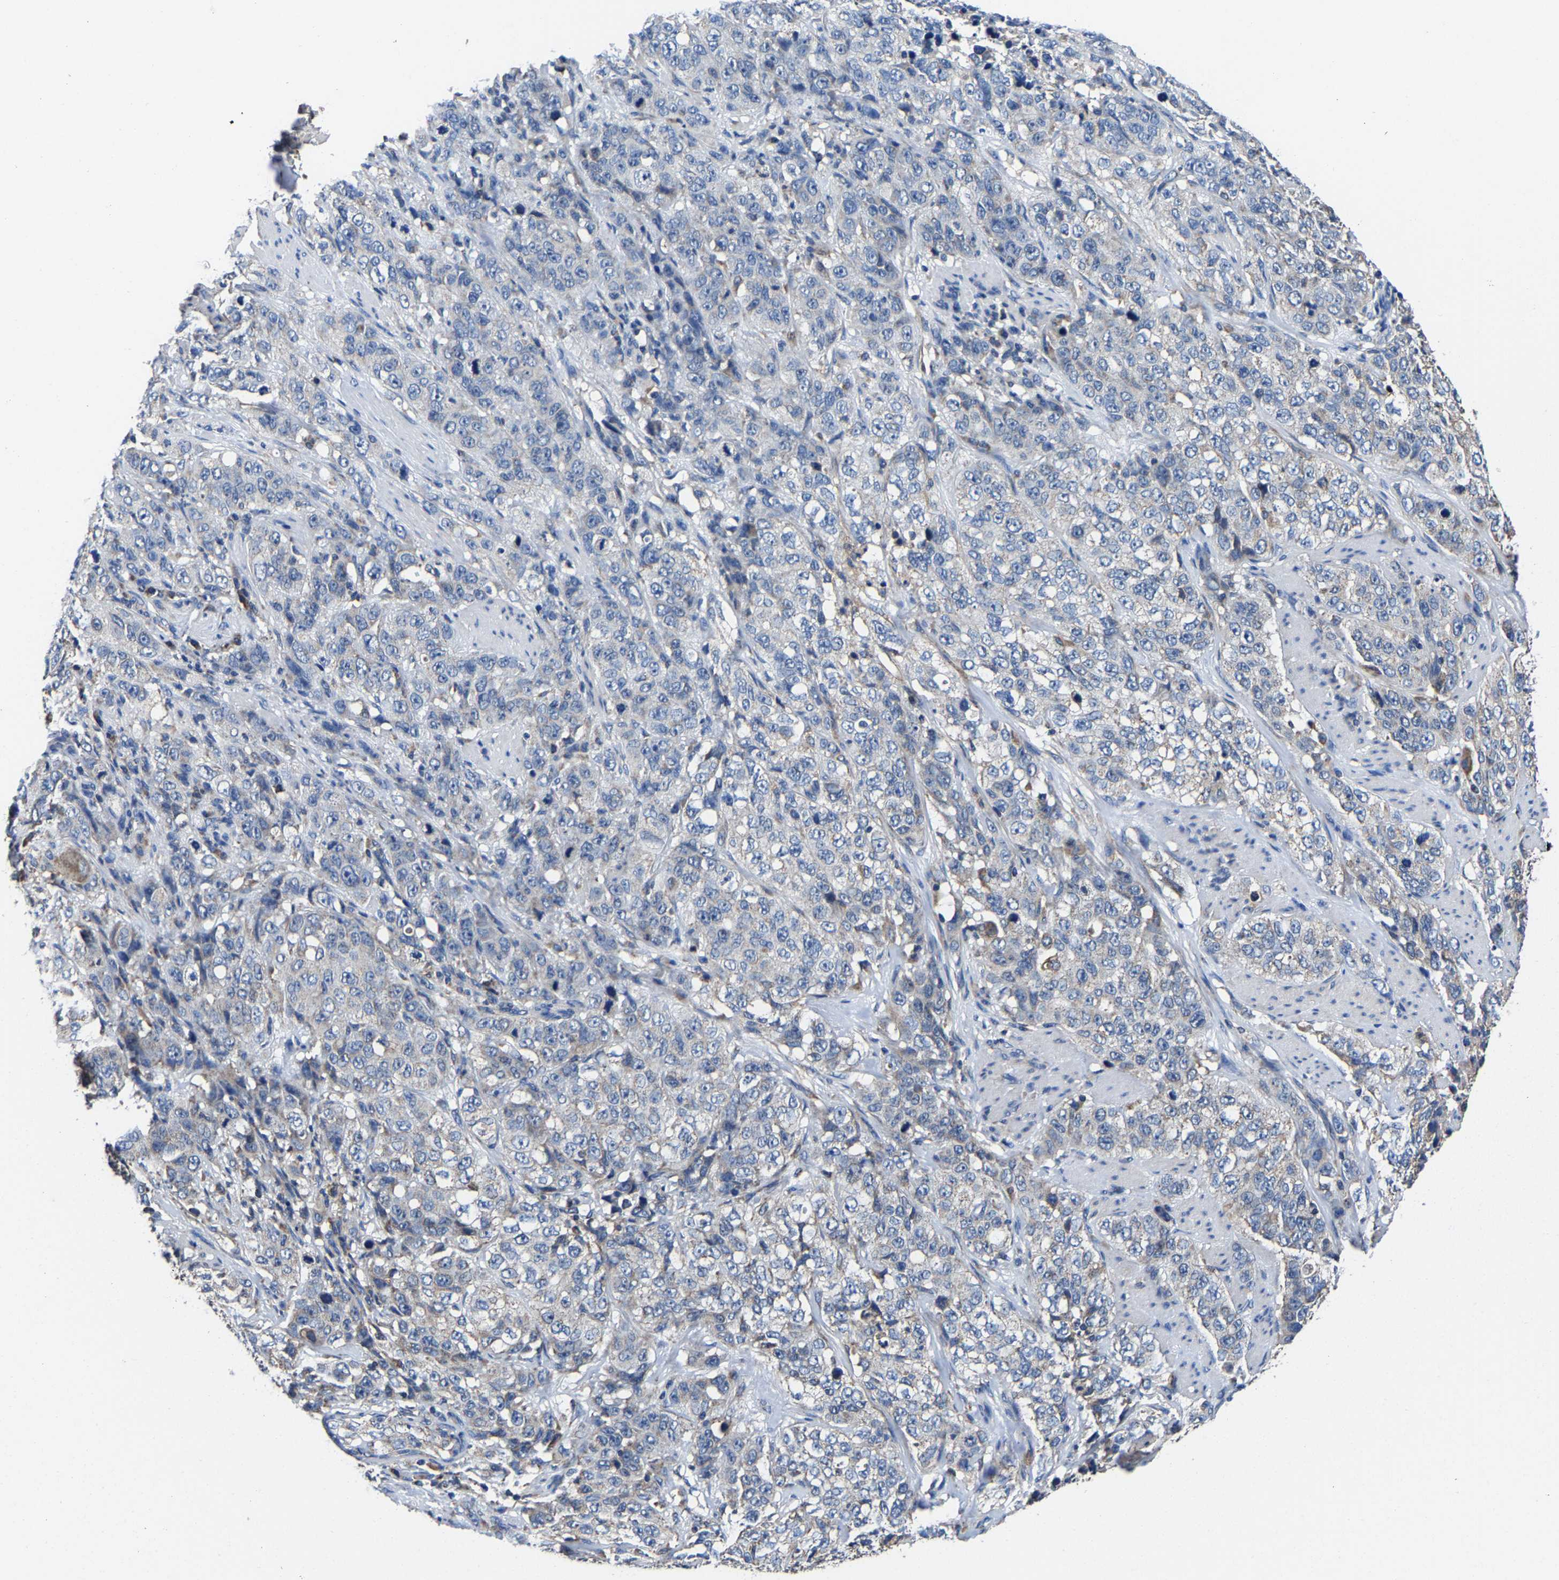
{"staining": {"intensity": "negative", "quantity": "none", "location": "none"}, "tissue": "stomach cancer", "cell_type": "Tumor cells", "image_type": "cancer", "snomed": [{"axis": "morphology", "description": "Adenocarcinoma, NOS"}, {"axis": "topography", "description": "Stomach"}], "caption": "Immunohistochemistry (IHC) micrograph of neoplastic tissue: human stomach adenocarcinoma stained with DAB (3,3'-diaminobenzidine) demonstrates no significant protein positivity in tumor cells.", "gene": "ZCCHC7", "patient": {"sex": "male", "age": 48}}